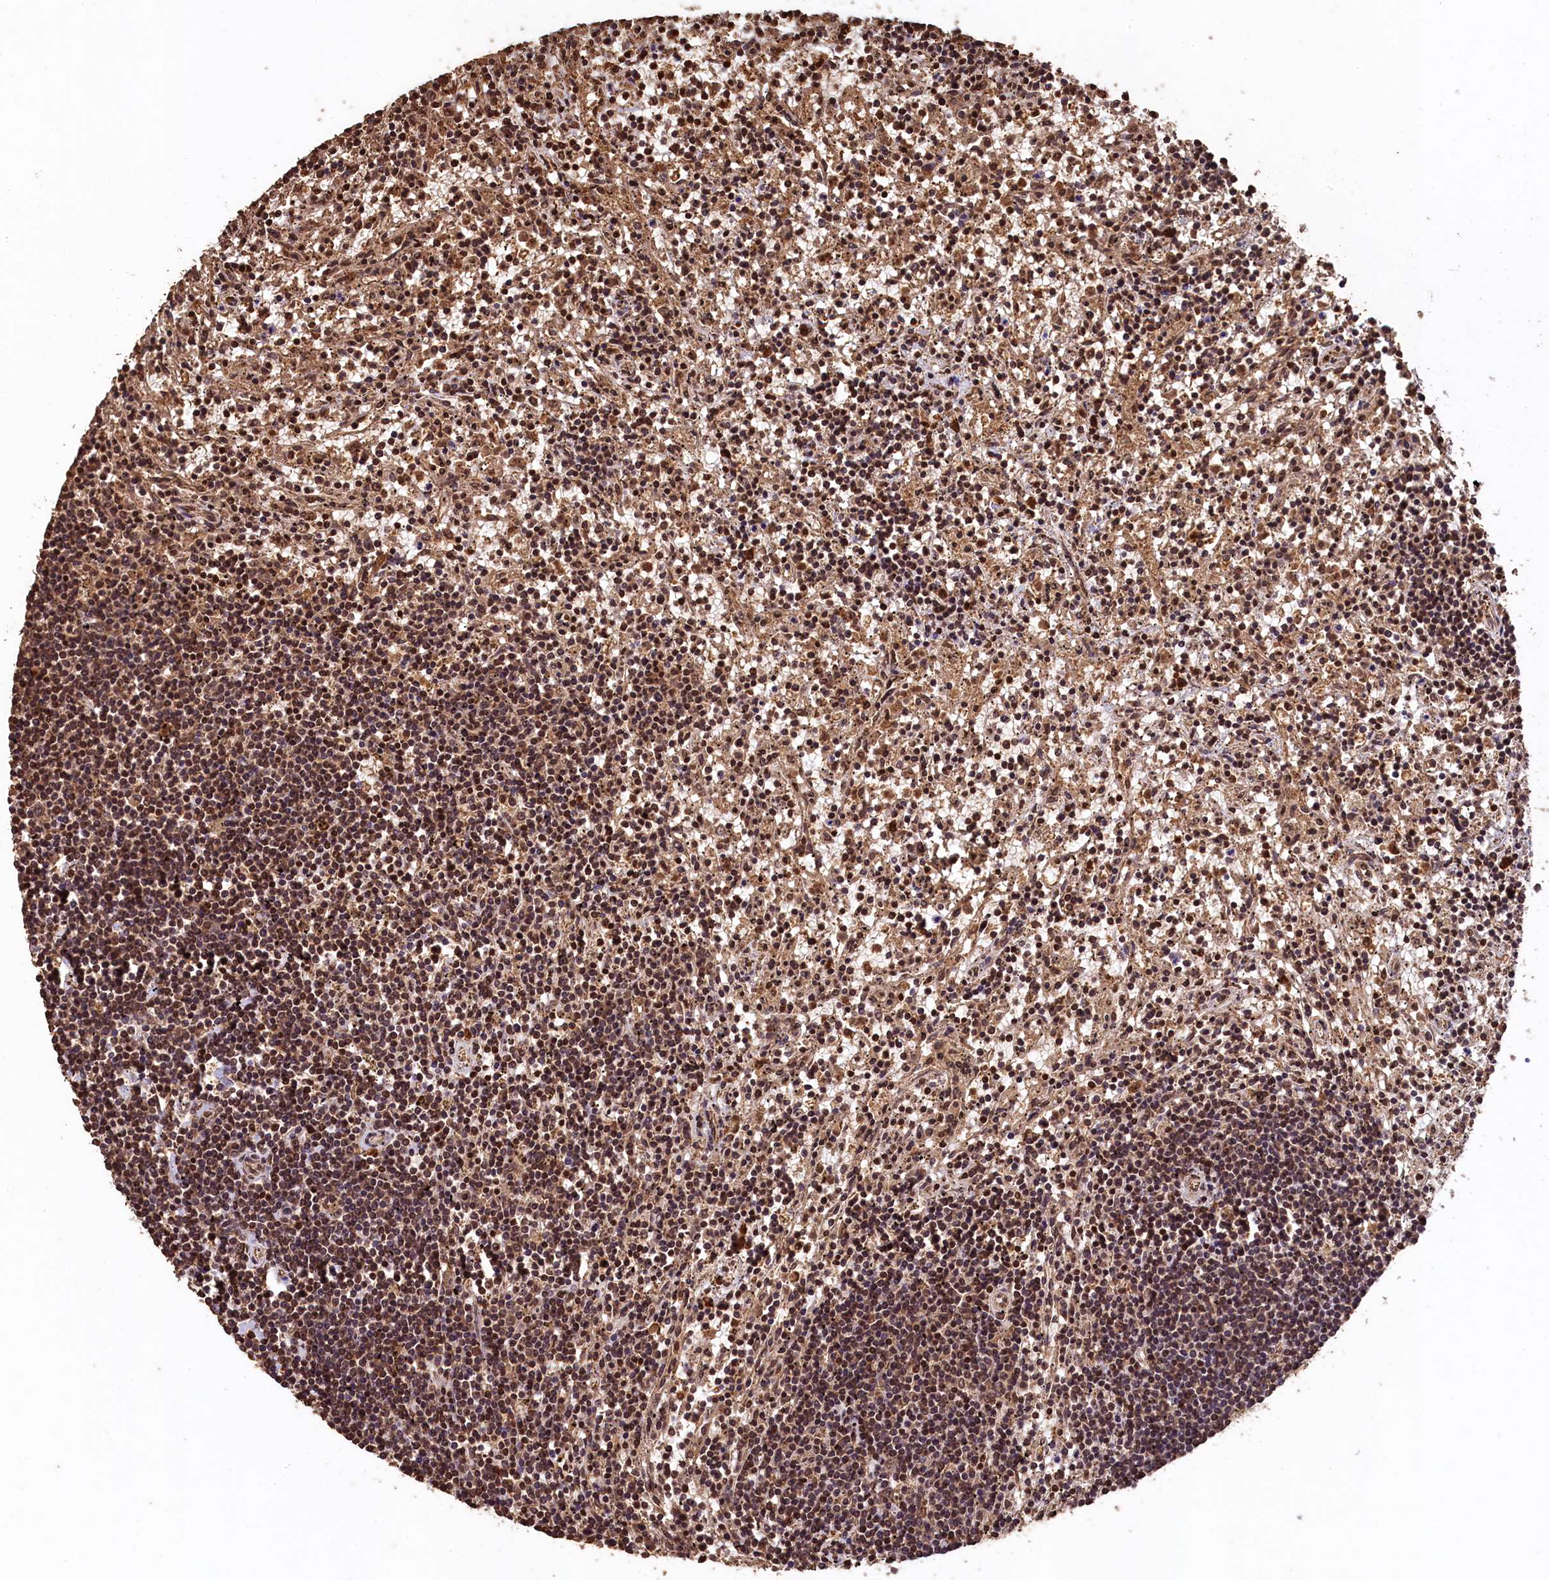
{"staining": {"intensity": "moderate", "quantity": ">75%", "location": "cytoplasmic/membranous,nuclear"}, "tissue": "lymphoma", "cell_type": "Tumor cells", "image_type": "cancer", "snomed": [{"axis": "morphology", "description": "Malignant lymphoma, non-Hodgkin's type, Low grade"}, {"axis": "topography", "description": "Spleen"}], "caption": "IHC image of lymphoma stained for a protein (brown), which displays medium levels of moderate cytoplasmic/membranous and nuclear expression in approximately >75% of tumor cells.", "gene": "CEP57L1", "patient": {"sex": "male", "age": 76}}